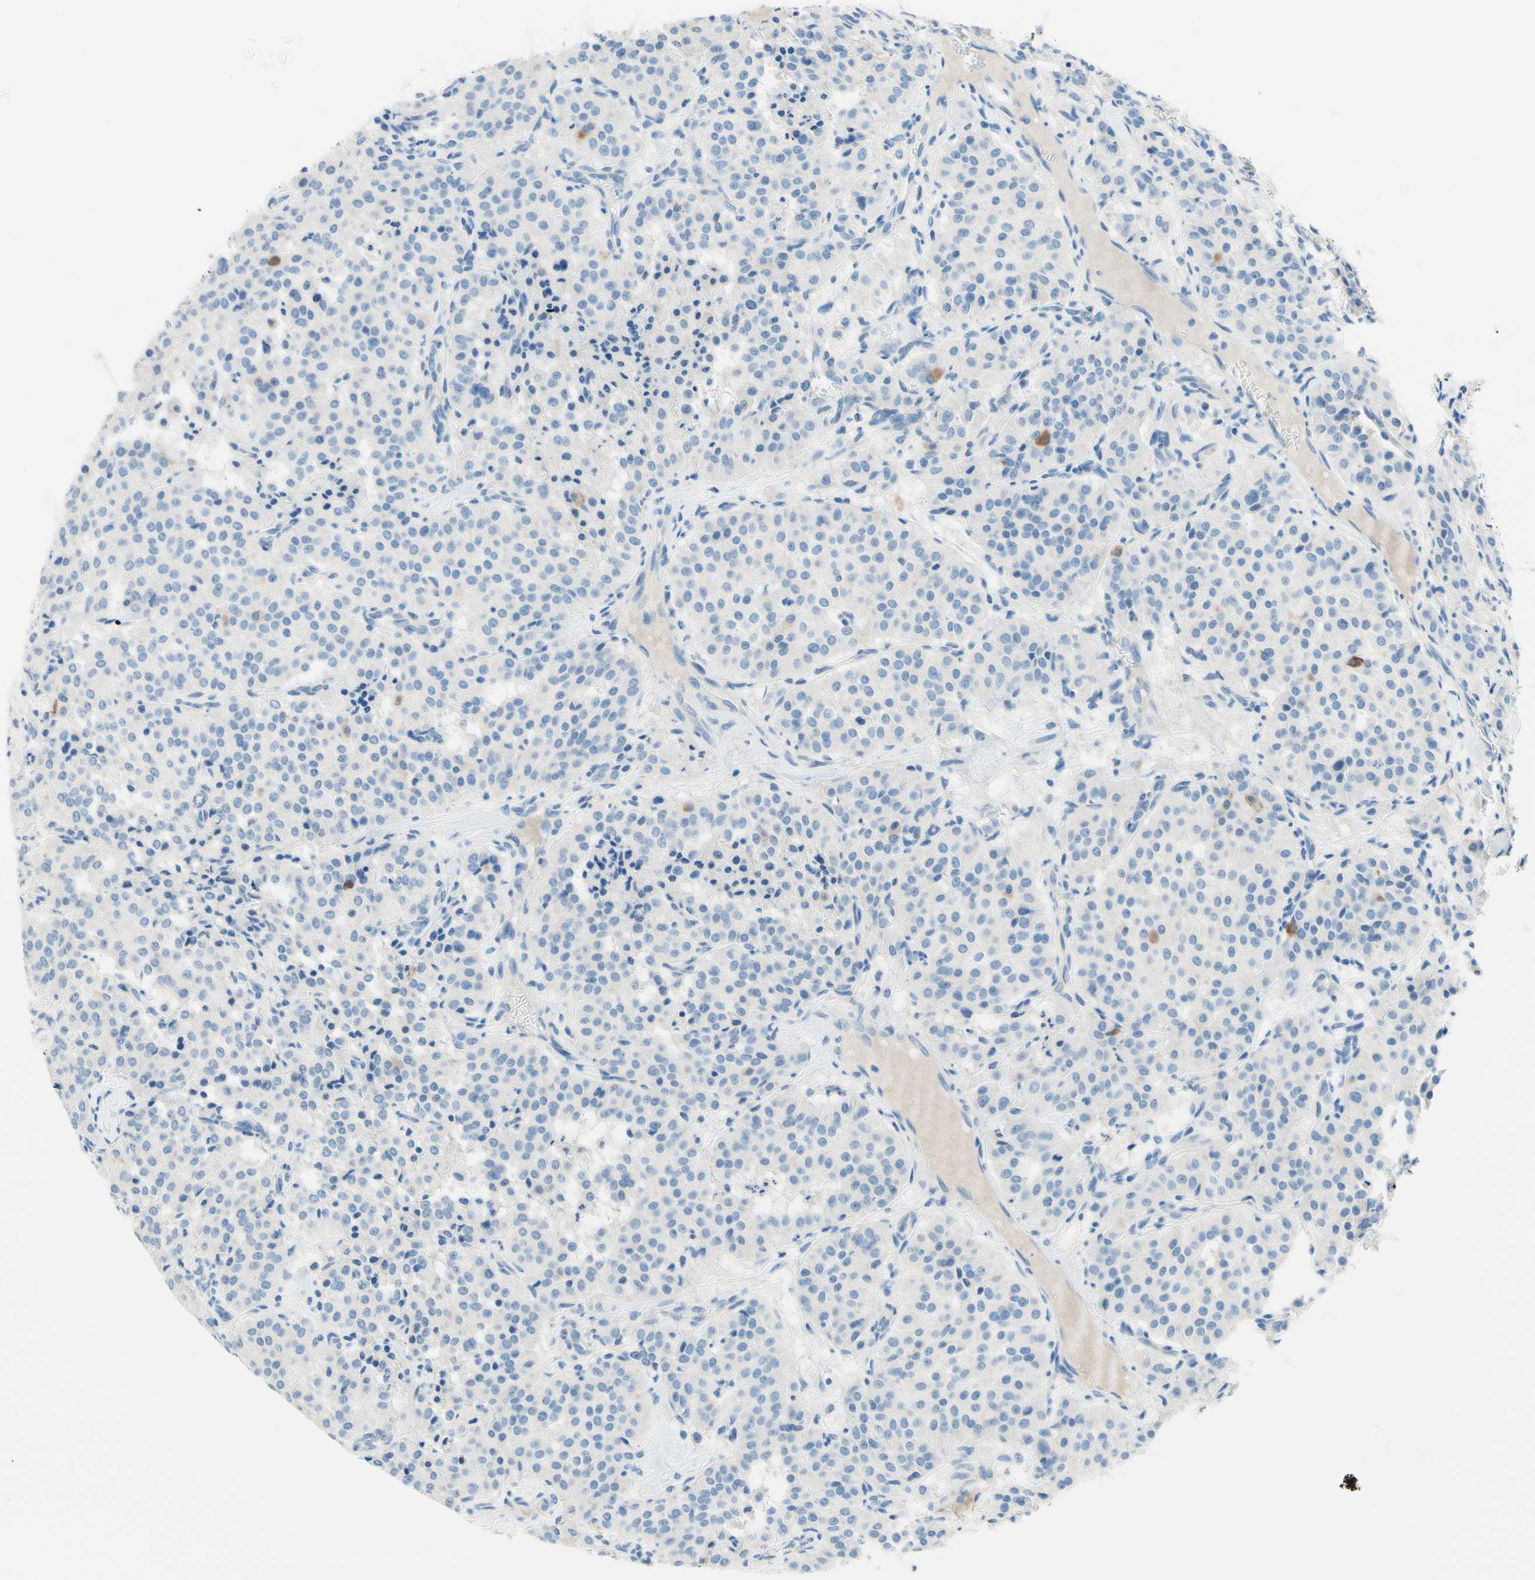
{"staining": {"intensity": "negative", "quantity": "none", "location": "none"}, "tissue": "carcinoid", "cell_type": "Tumor cells", "image_type": "cancer", "snomed": [{"axis": "morphology", "description": "Carcinoid, malignant, NOS"}, {"axis": "topography", "description": "Lung"}], "caption": "Immunohistochemistry micrograph of human carcinoid (malignant) stained for a protein (brown), which displays no positivity in tumor cells. (Stains: DAB IHC with hematoxylin counter stain, Microscopy: brightfield microscopy at high magnification).", "gene": "PASD1", "patient": {"sex": "male", "age": 30}}